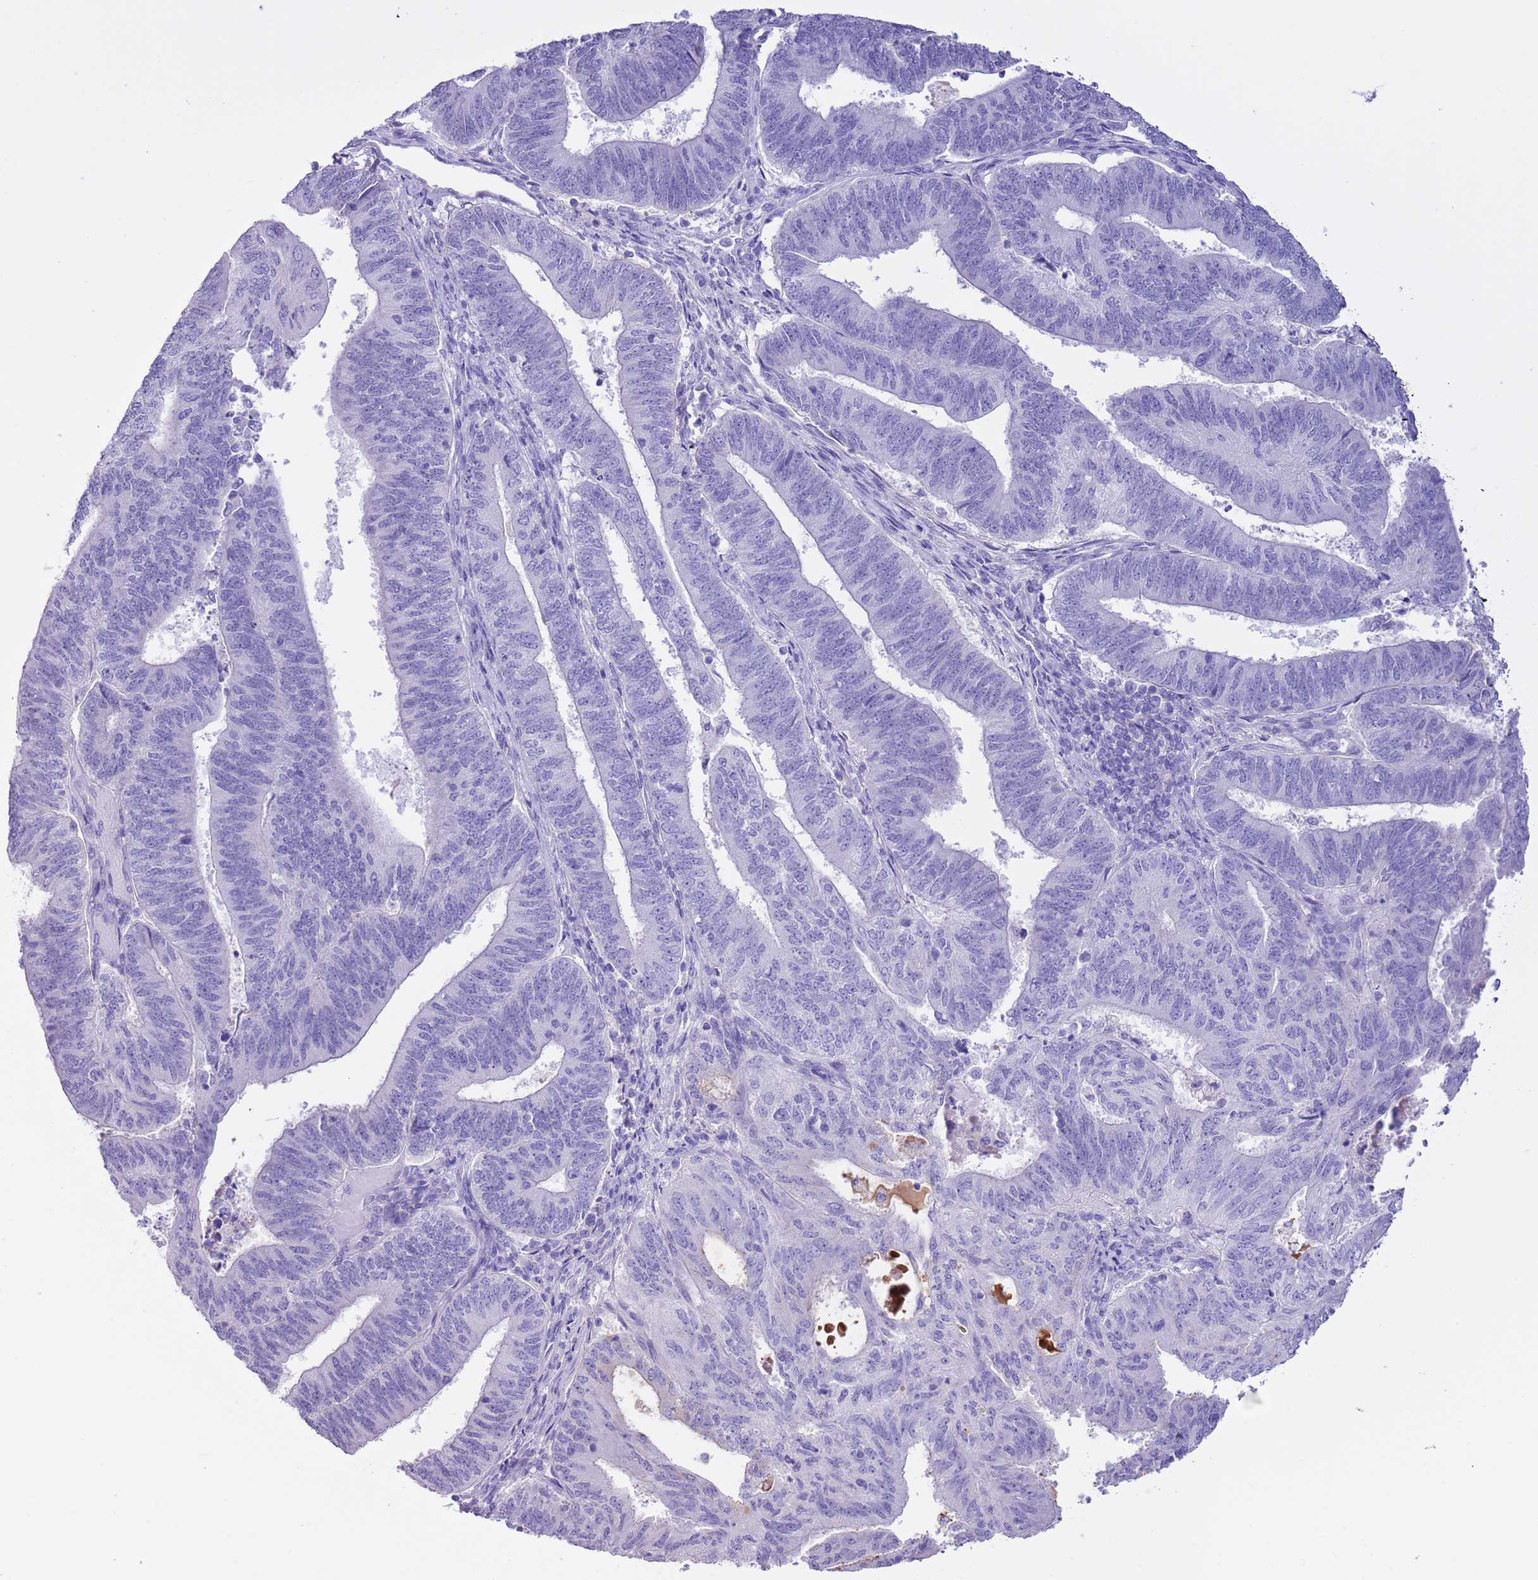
{"staining": {"intensity": "negative", "quantity": "none", "location": "none"}, "tissue": "endometrial cancer", "cell_type": "Tumor cells", "image_type": "cancer", "snomed": [{"axis": "morphology", "description": "Adenocarcinoma, NOS"}, {"axis": "topography", "description": "Endometrium"}], "caption": "The histopathology image exhibits no significant expression in tumor cells of endometrial cancer. (Stains: DAB IHC with hematoxylin counter stain, Microscopy: brightfield microscopy at high magnification).", "gene": "TBC1D10B", "patient": {"sex": "female", "age": 70}}